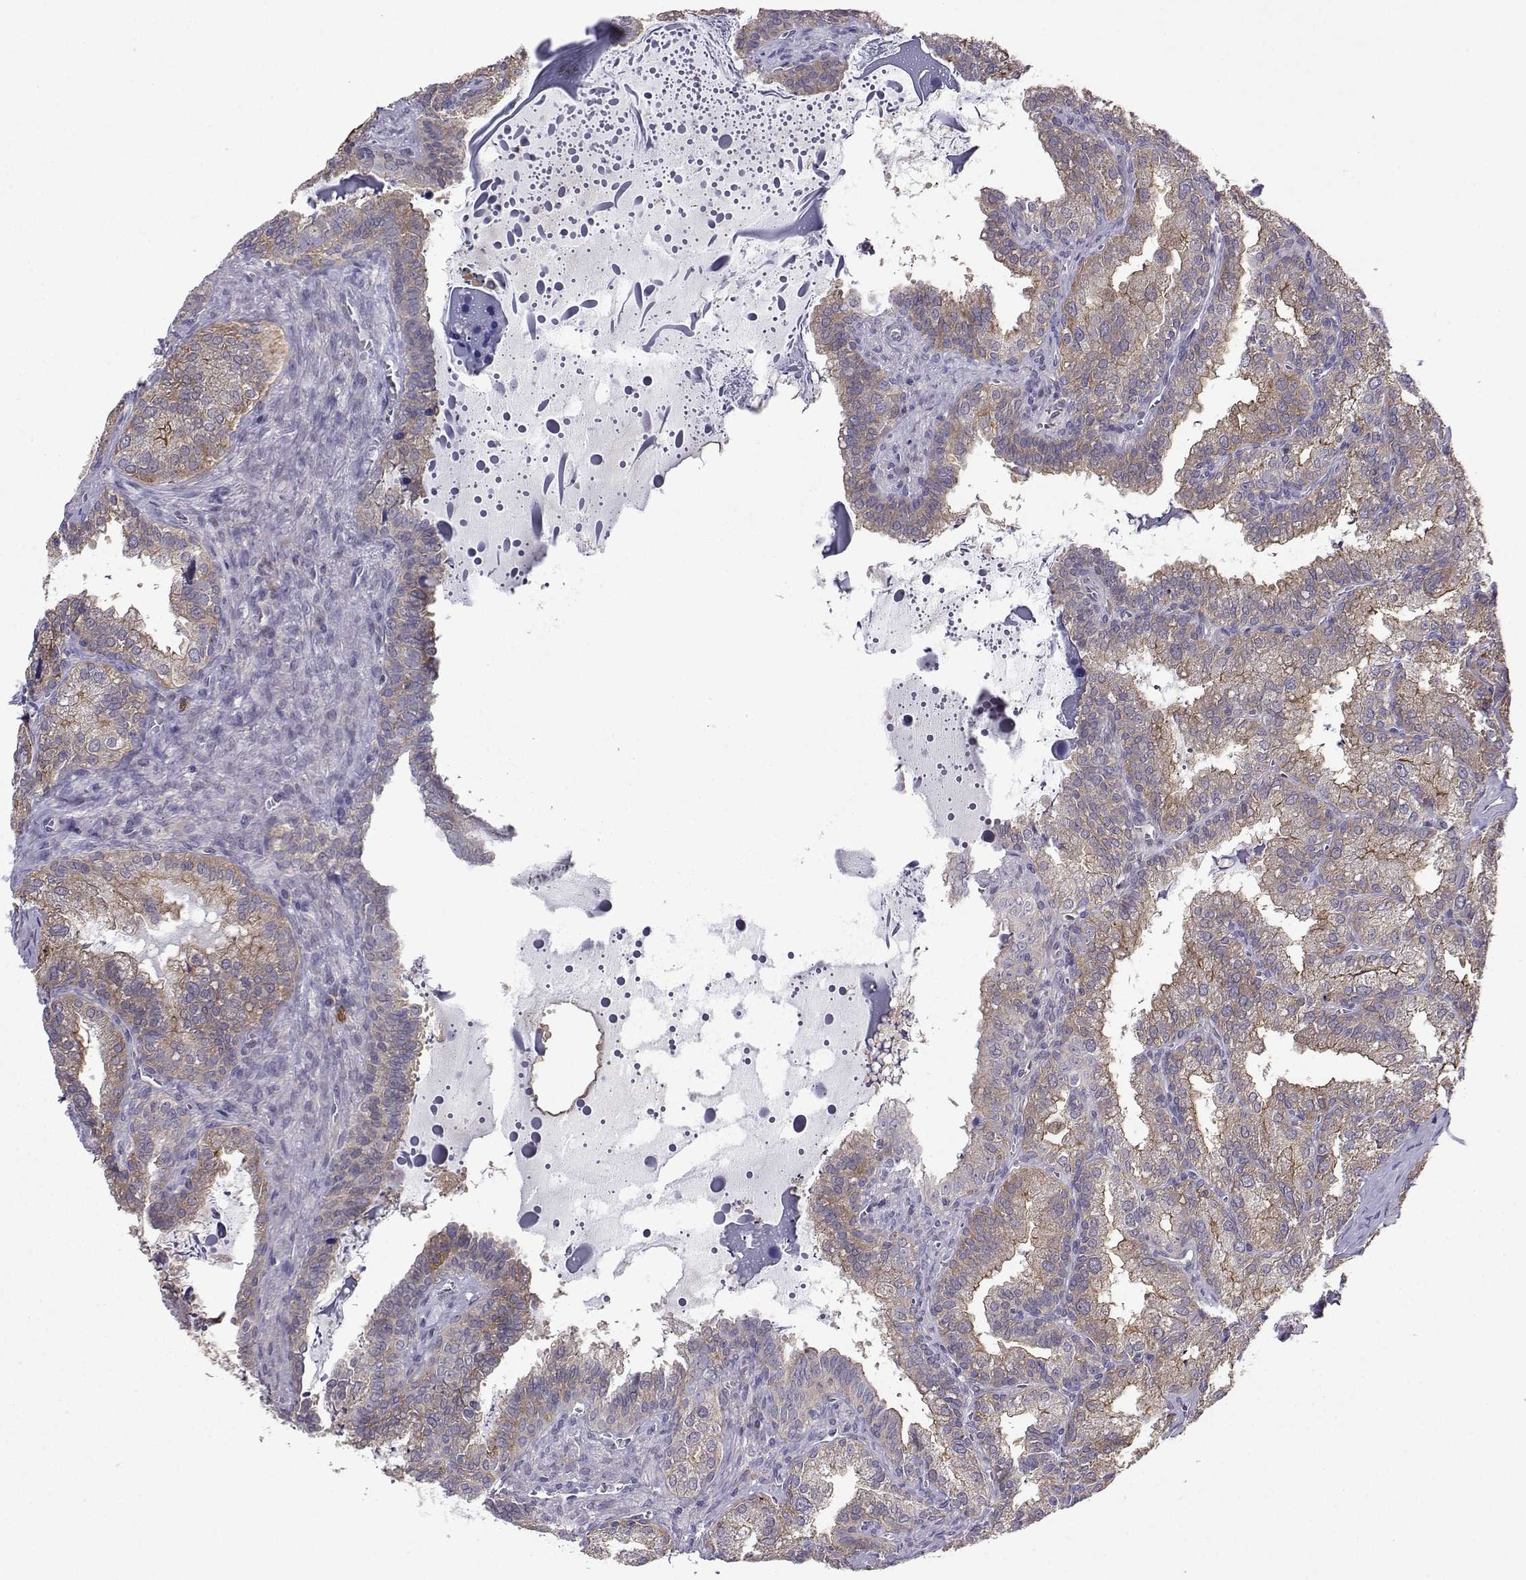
{"staining": {"intensity": "moderate", "quantity": "25%-75%", "location": "cytoplasmic/membranous"}, "tissue": "seminal vesicle", "cell_type": "Glandular cells", "image_type": "normal", "snomed": [{"axis": "morphology", "description": "Normal tissue, NOS"}, {"axis": "topography", "description": "Seminal veicle"}], "caption": "Immunohistochemistry (IHC) photomicrograph of unremarkable seminal vesicle: human seminal vesicle stained using immunohistochemistry (IHC) shows medium levels of moderate protein expression localized specifically in the cytoplasmic/membranous of glandular cells, appearing as a cytoplasmic/membranous brown color.", "gene": "STXBP5", "patient": {"sex": "male", "age": 57}}